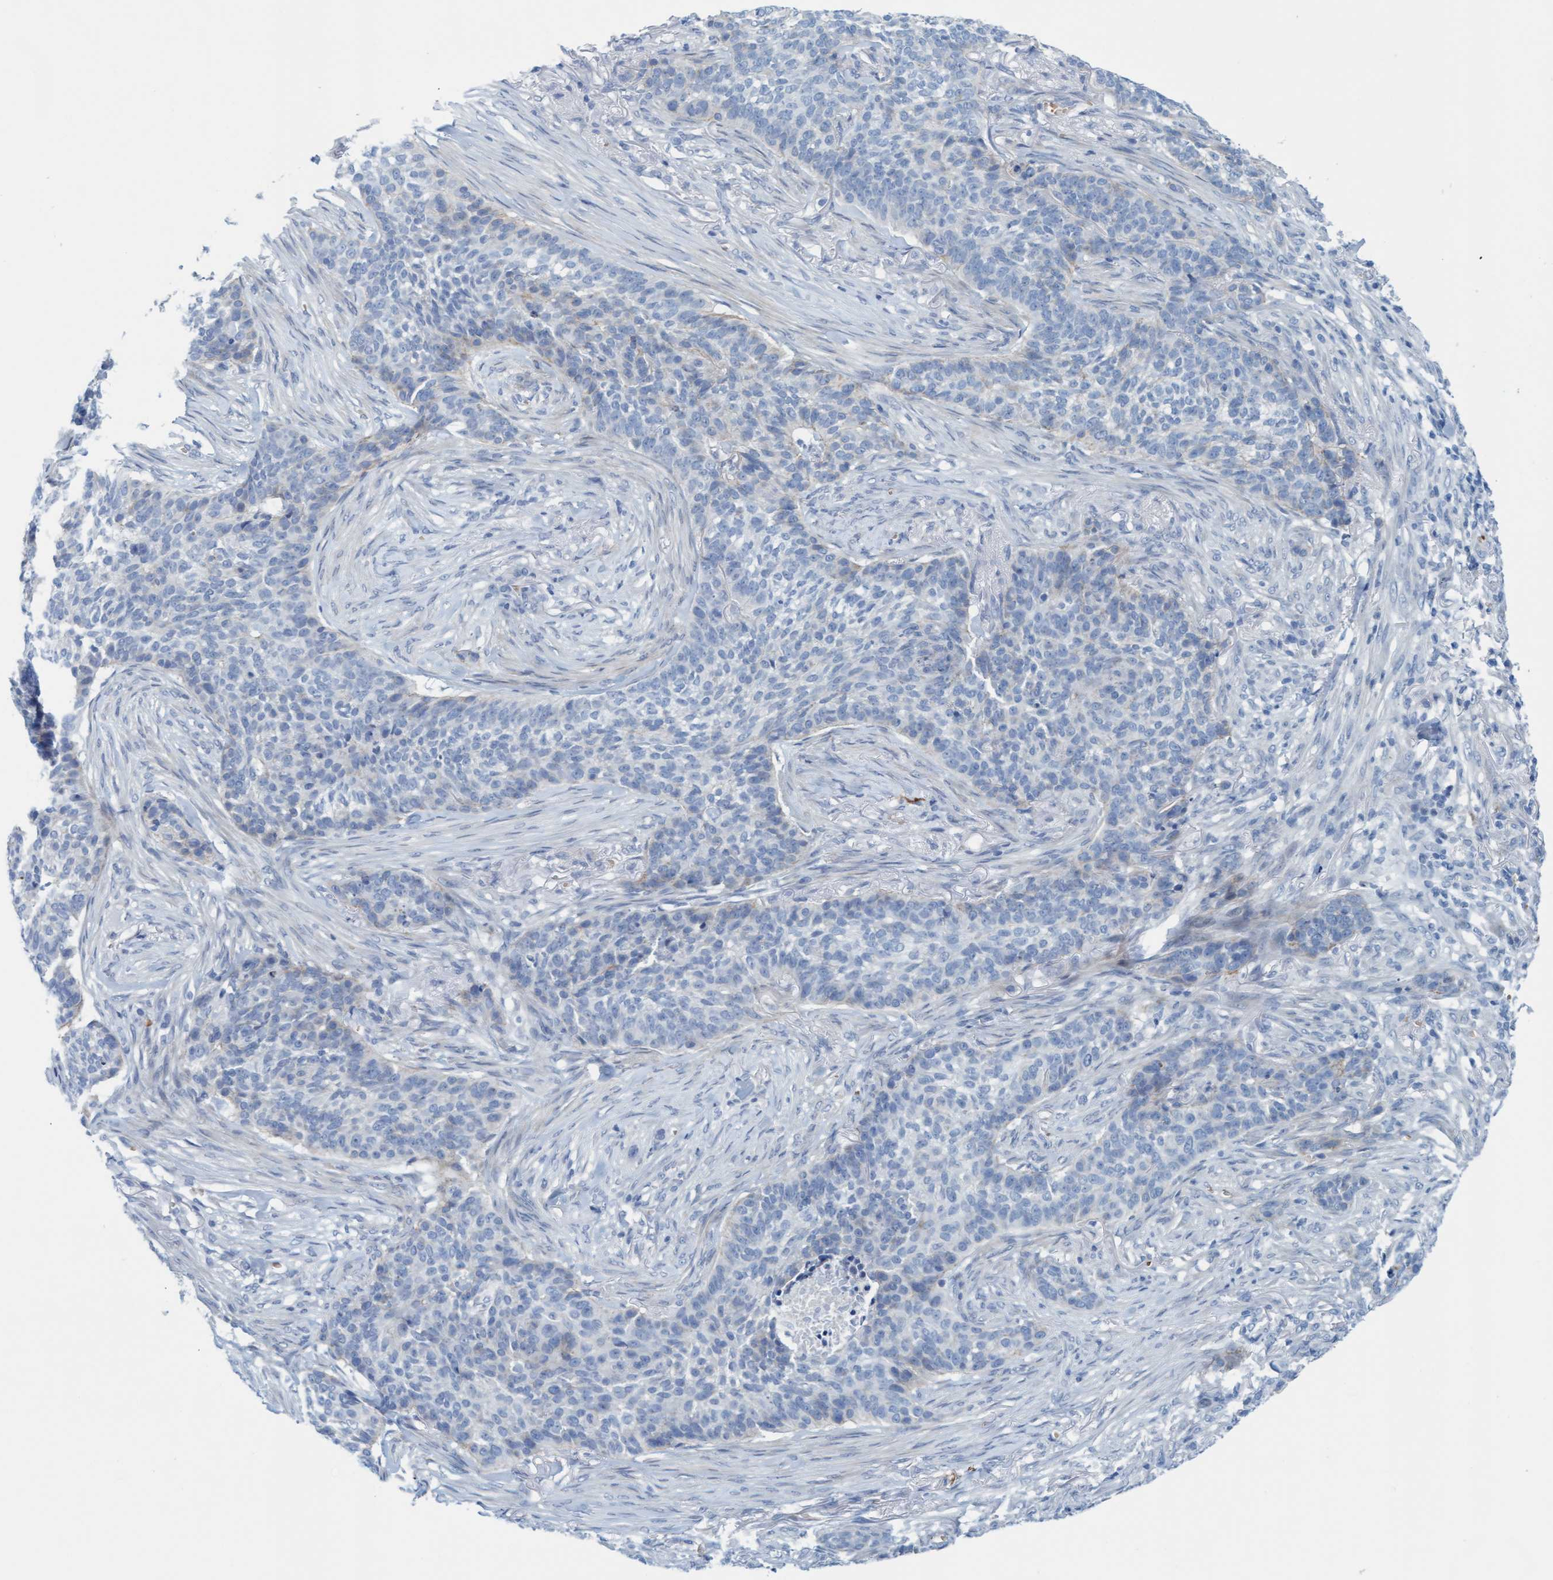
{"staining": {"intensity": "negative", "quantity": "none", "location": "none"}, "tissue": "skin cancer", "cell_type": "Tumor cells", "image_type": "cancer", "snomed": [{"axis": "morphology", "description": "Basal cell carcinoma"}, {"axis": "topography", "description": "Skin"}], "caption": "Tumor cells are negative for protein expression in human skin cancer.", "gene": "P2RX5", "patient": {"sex": "male", "age": 85}}